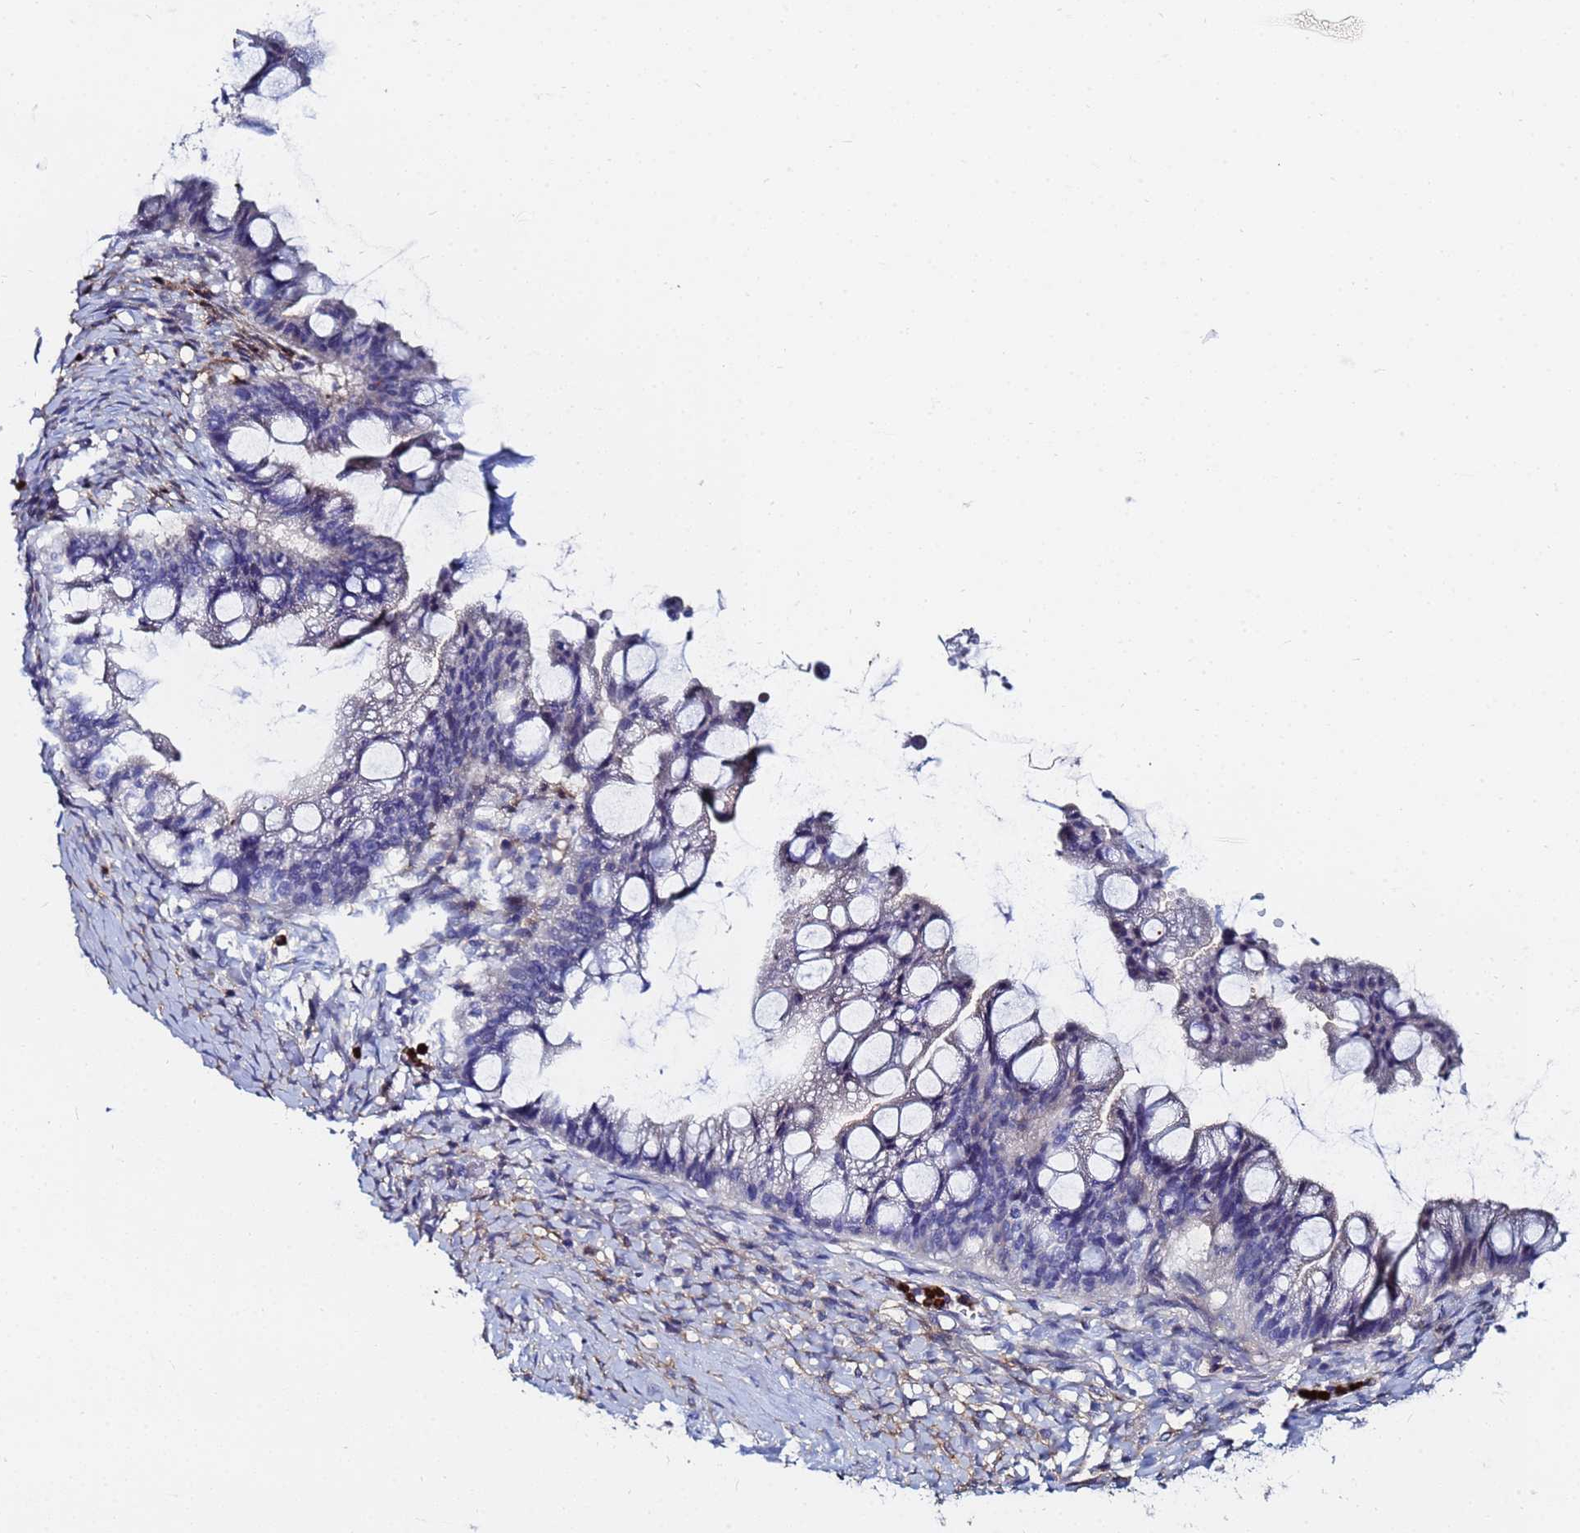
{"staining": {"intensity": "negative", "quantity": "none", "location": "none"}, "tissue": "ovarian cancer", "cell_type": "Tumor cells", "image_type": "cancer", "snomed": [{"axis": "morphology", "description": "Cystadenocarcinoma, mucinous, NOS"}, {"axis": "topography", "description": "Ovary"}], "caption": "Mucinous cystadenocarcinoma (ovarian) was stained to show a protein in brown. There is no significant staining in tumor cells.", "gene": "BASP1", "patient": {"sex": "female", "age": 73}}